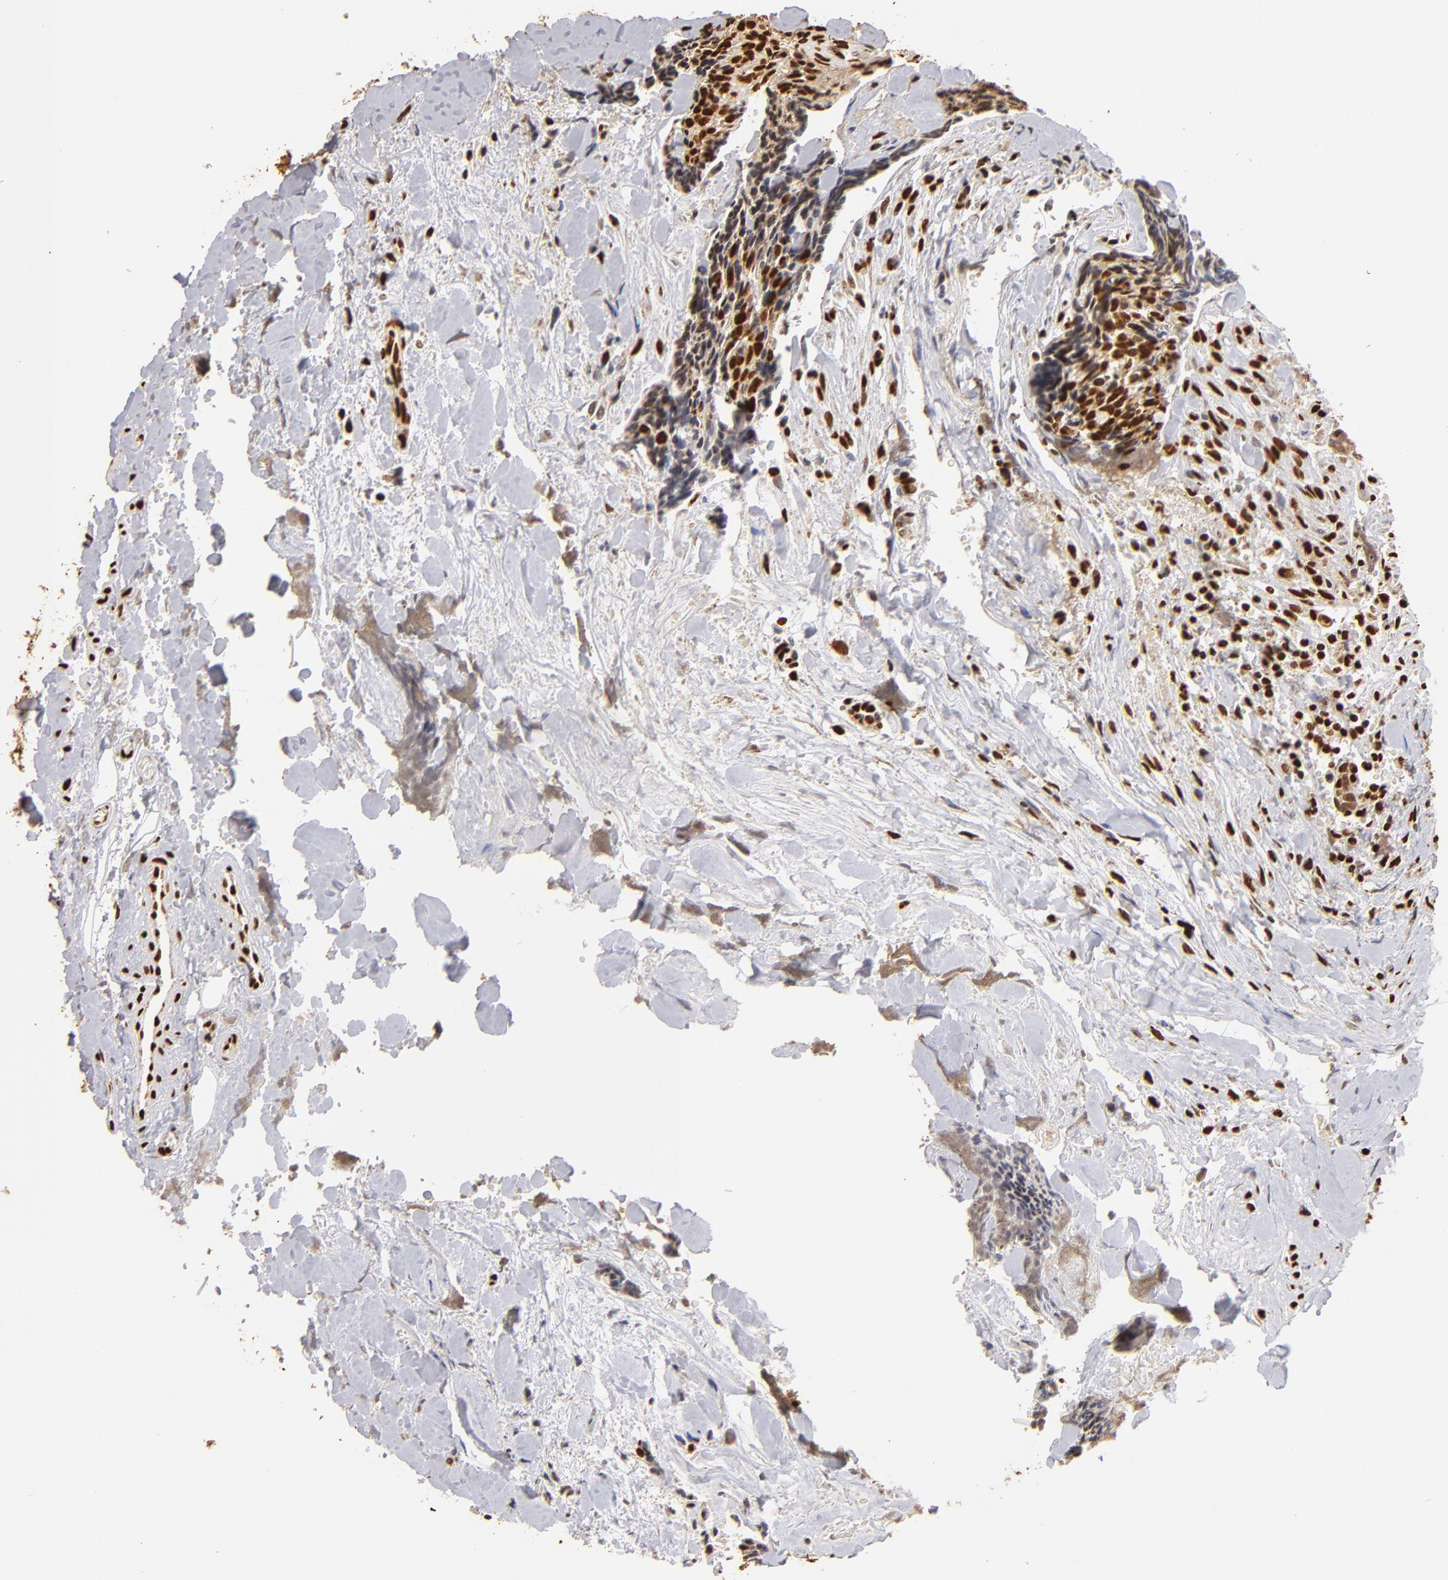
{"staining": {"intensity": "strong", "quantity": ">75%", "location": "nuclear"}, "tissue": "head and neck cancer", "cell_type": "Tumor cells", "image_type": "cancer", "snomed": [{"axis": "morphology", "description": "Squamous cell carcinoma, NOS"}, {"axis": "topography", "description": "Salivary gland"}, {"axis": "topography", "description": "Head-Neck"}], "caption": "Human head and neck cancer stained for a protein (brown) exhibits strong nuclear positive staining in about >75% of tumor cells.", "gene": "ILF3", "patient": {"sex": "male", "age": 70}}